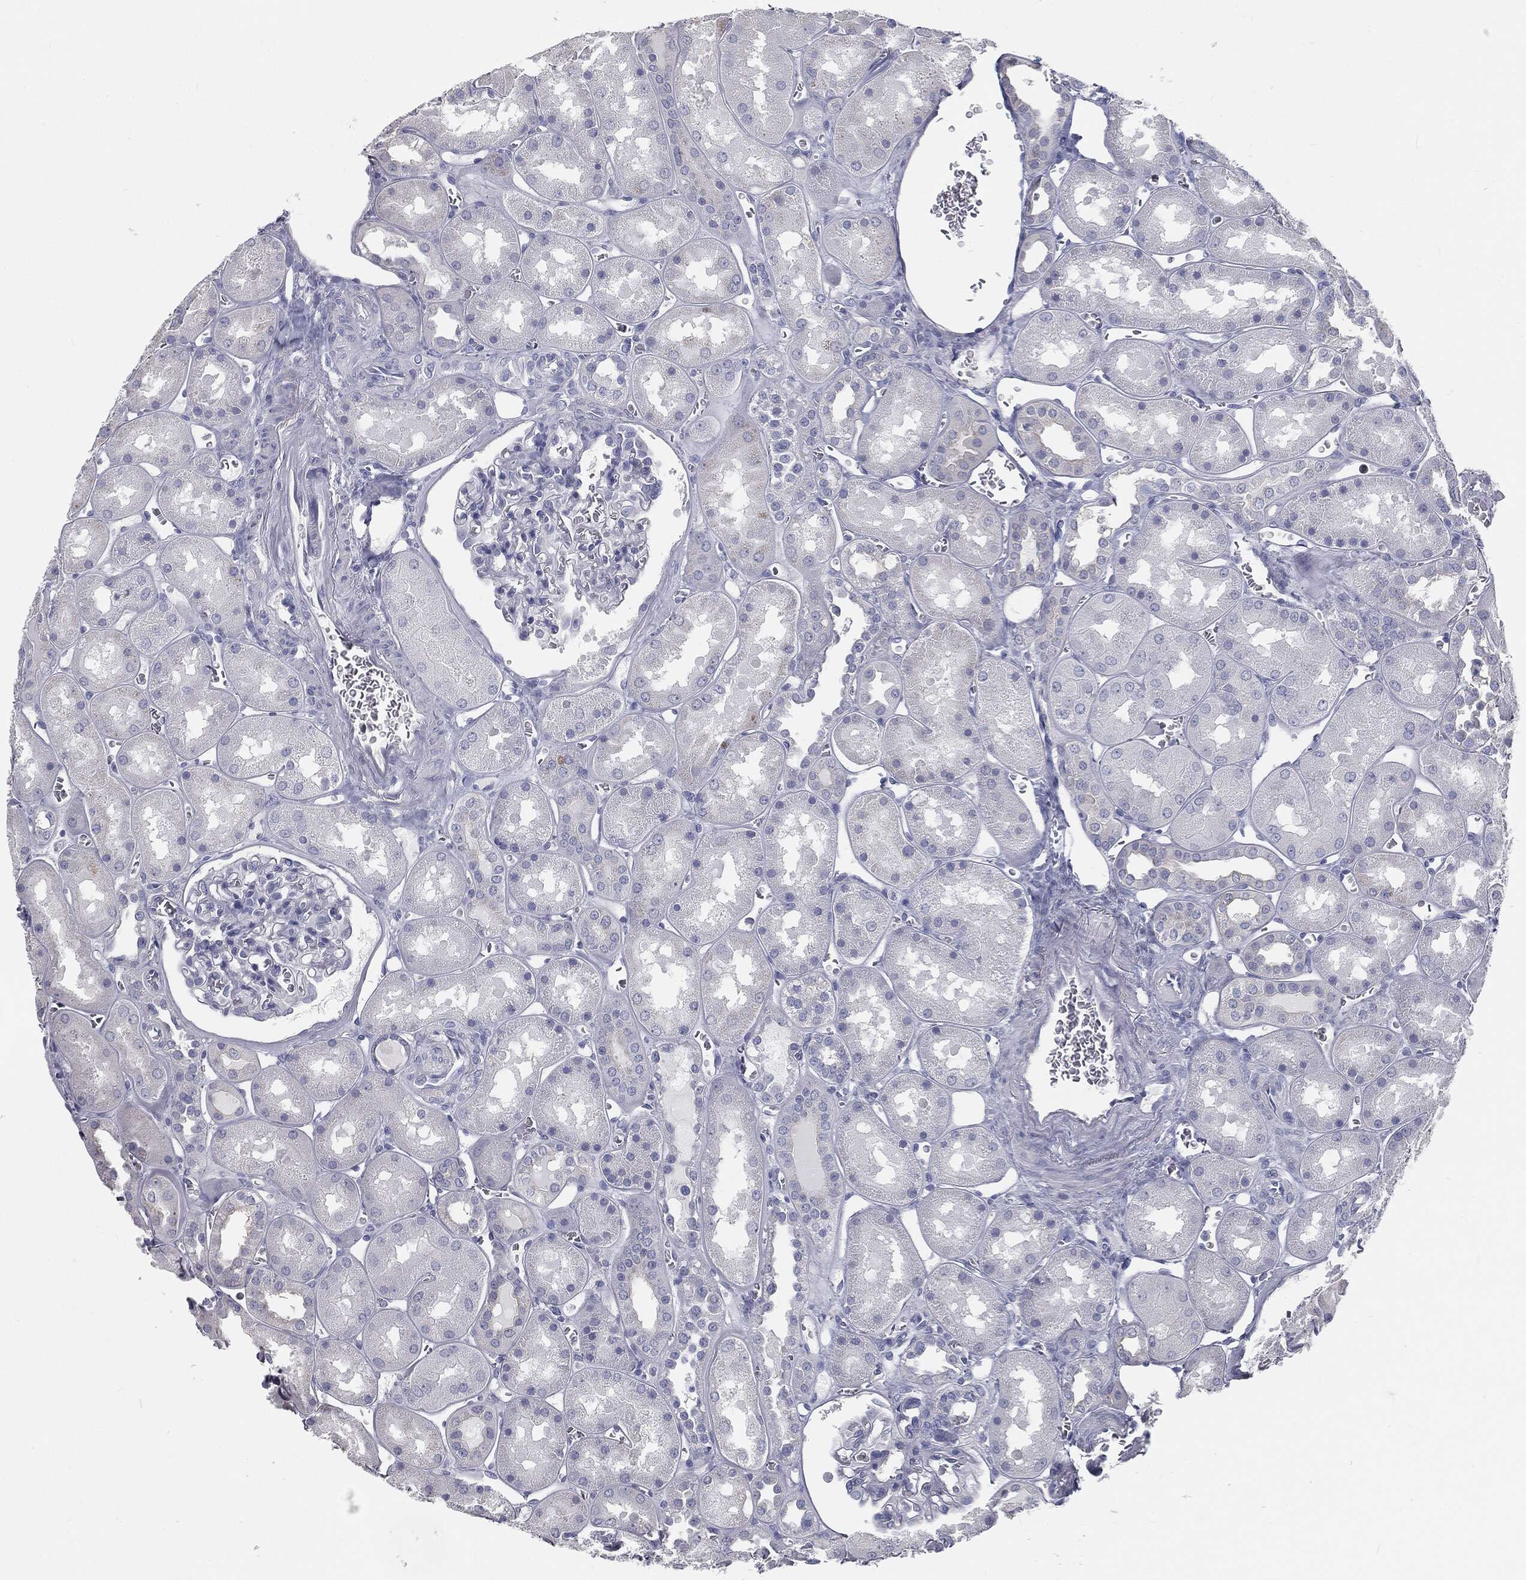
{"staining": {"intensity": "negative", "quantity": "none", "location": "none"}, "tissue": "kidney", "cell_type": "Cells in glomeruli", "image_type": "normal", "snomed": [{"axis": "morphology", "description": "Normal tissue, NOS"}, {"axis": "topography", "description": "Kidney"}], "caption": "IHC photomicrograph of benign kidney: human kidney stained with DAB (3,3'-diaminobenzidine) shows no significant protein positivity in cells in glomeruli.", "gene": "CAV3", "patient": {"sex": "male", "age": 73}}